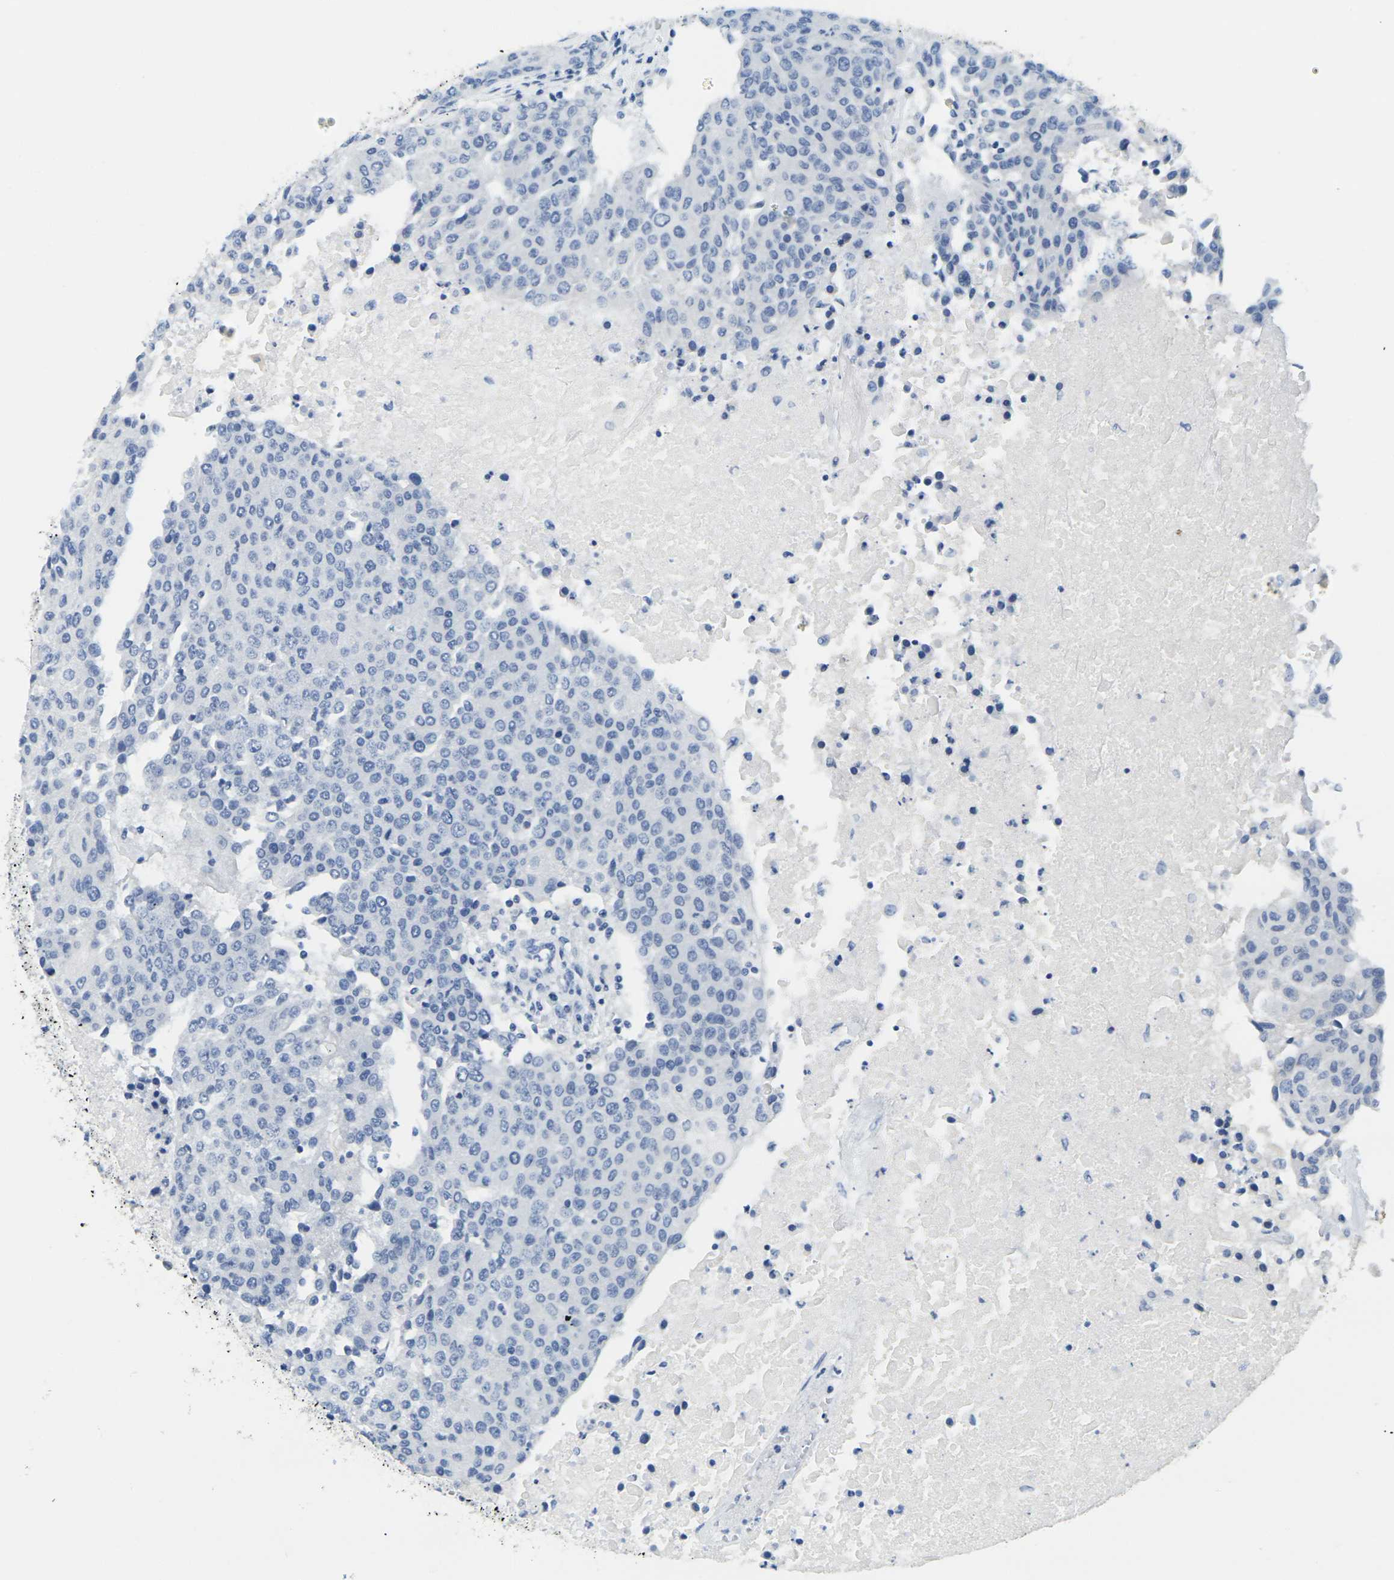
{"staining": {"intensity": "negative", "quantity": "none", "location": "none"}, "tissue": "urothelial cancer", "cell_type": "Tumor cells", "image_type": "cancer", "snomed": [{"axis": "morphology", "description": "Urothelial carcinoma, High grade"}, {"axis": "topography", "description": "Urinary bladder"}], "caption": "A photomicrograph of urothelial carcinoma (high-grade) stained for a protein shows no brown staining in tumor cells.", "gene": "FAM3D", "patient": {"sex": "female", "age": 85}}